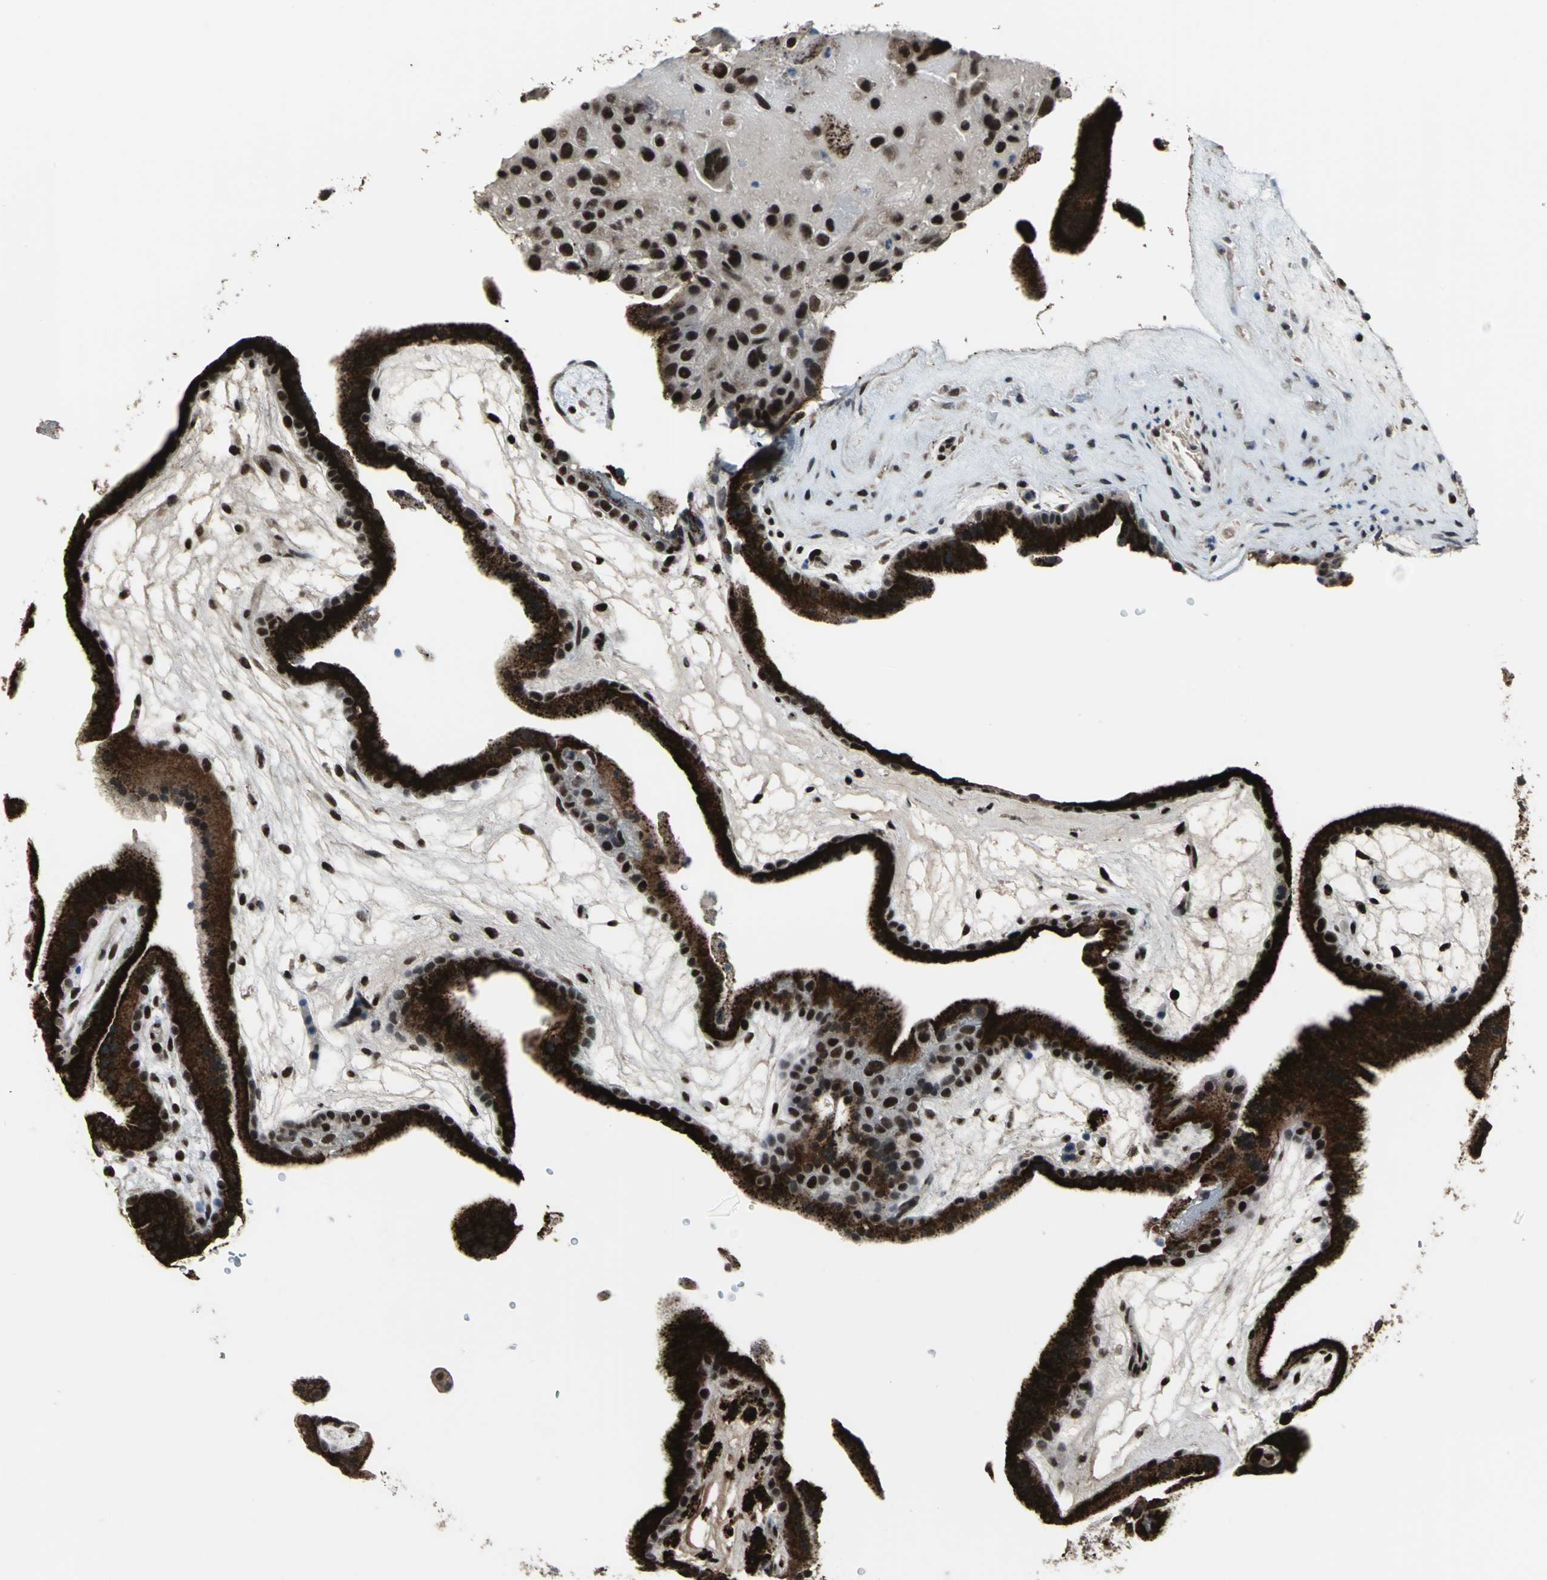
{"staining": {"intensity": "strong", "quantity": ">75%", "location": "nuclear"}, "tissue": "placenta", "cell_type": "Decidual cells", "image_type": "normal", "snomed": [{"axis": "morphology", "description": "Normal tissue, NOS"}, {"axis": "topography", "description": "Placenta"}], "caption": "About >75% of decidual cells in benign placenta display strong nuclear protein positivity as visualized by brown immunohistochemical staining.", "gene": "ELF2", "patient": {"sex": "female", "age": 19}}